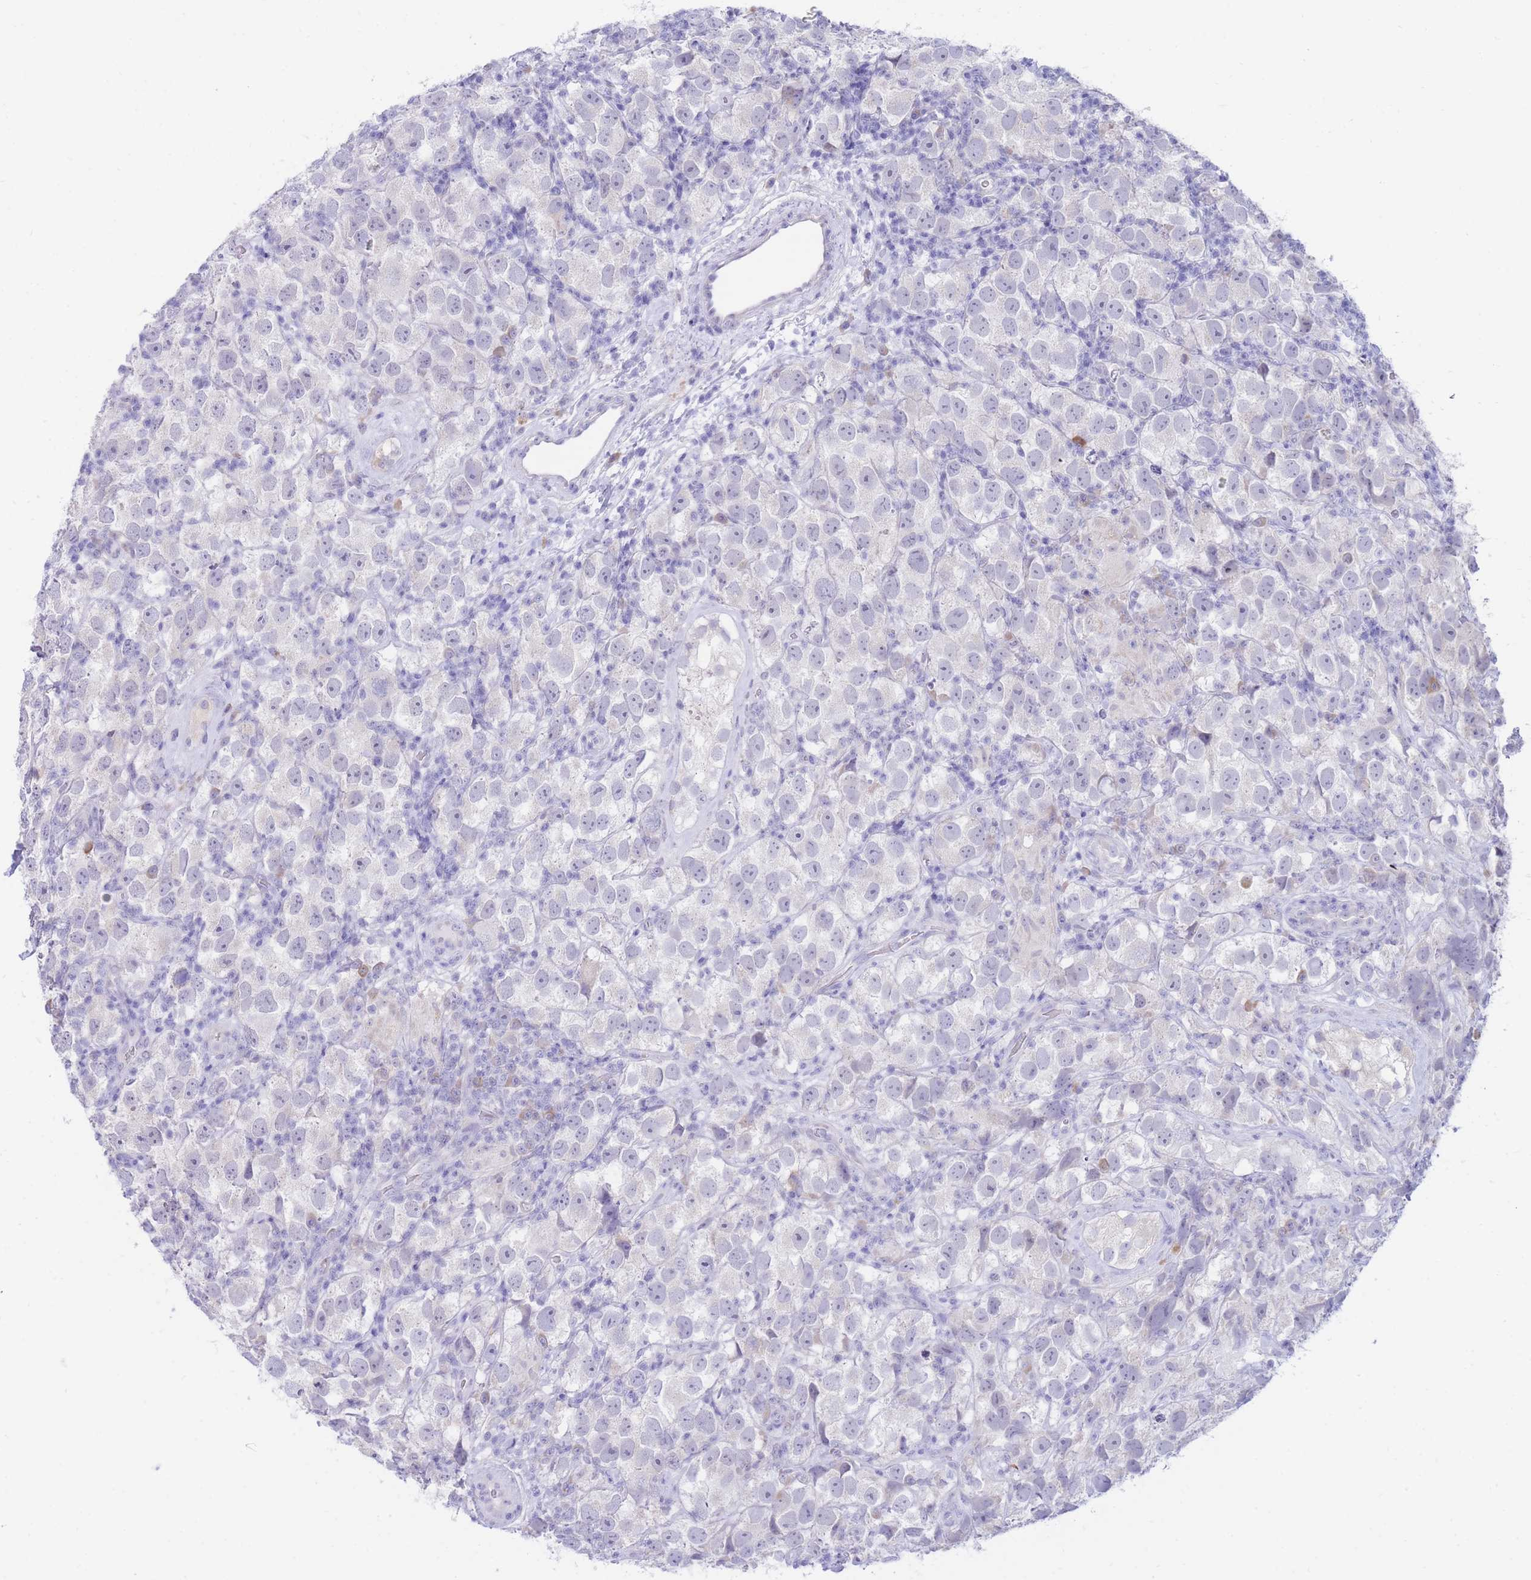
{"staining": {"intensity": "negative", "quantity": "none", "location": "none"}, "tissue": "testis cancer", "cell_type": "Tumor cells", "image_type": "cancer", "snomed": [{"axis": "morphology", "description": "Seminoma, NOS"}, {"axis": "topography", "description": "Testis"}], "caption": "The immunohistochemistry image has no significant staining in tumor cells of testis seminoma tissue.", "gene": "SSUH2", "patient": {"sex": "male", "age": 26}}